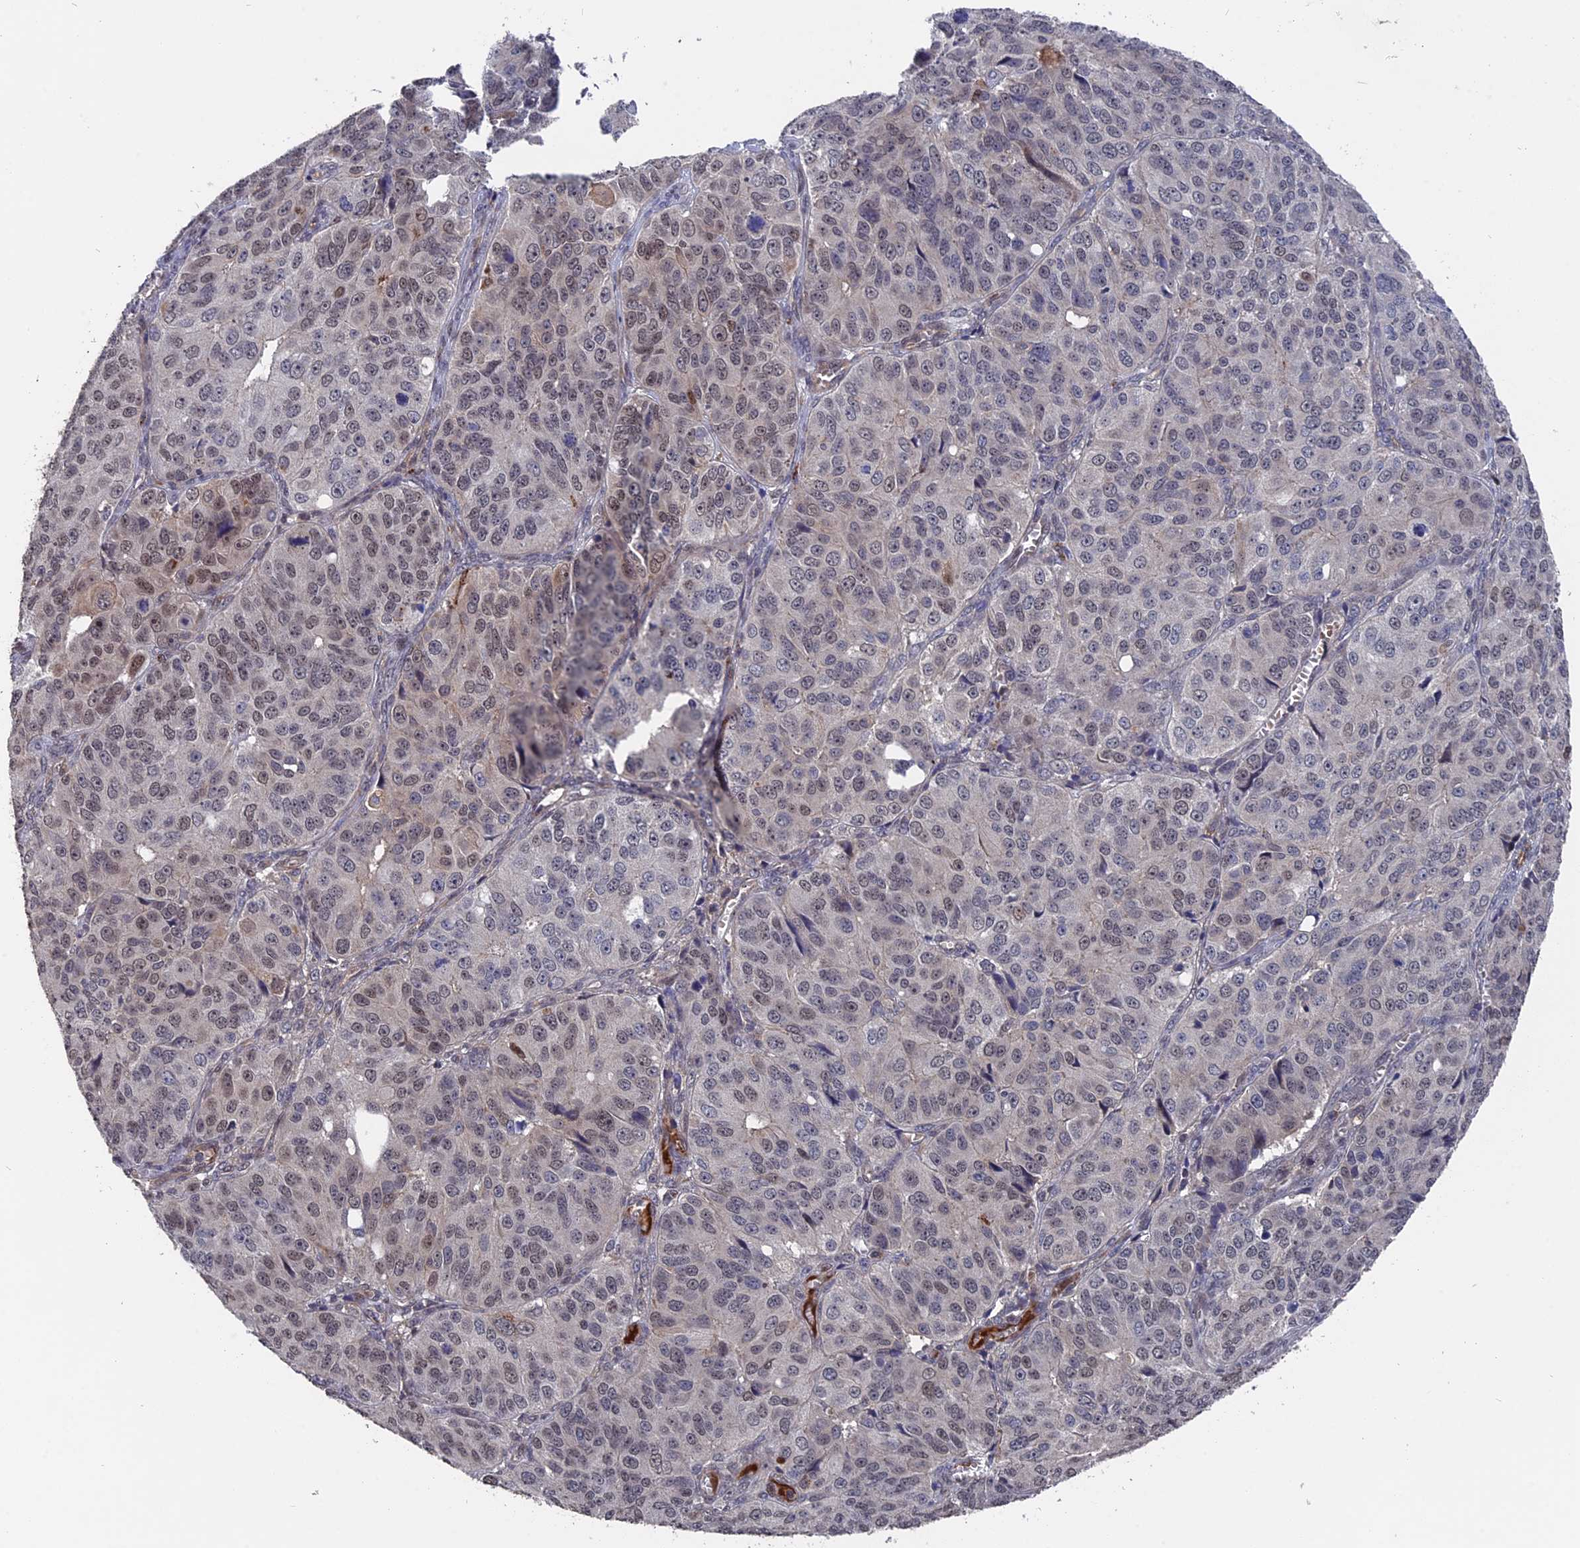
{"staining": {"intensity": "weak", "quantity": "<25%", "location": "nuclear"}, "tissue": "ovarian cancer", "cell_type": "Tumor cells", "image_type": "cancer", "snomed": [{"axis": "morphology", "description": "Carcinoma, endometroid"}, {"axis": "topography", "description": "Ovary"}], "caption": "A high-resolution photomicrograph shows immunohistochemistry staining of endometroid carcinoma (ovarian), which displays no significant expression in tumor cells. (DAB (3,3'-diaminobenzidine) IHC with hematoxylin counter stain).", "gene": "NOSIP", "patient": {"sex": "female", "age": 51}}